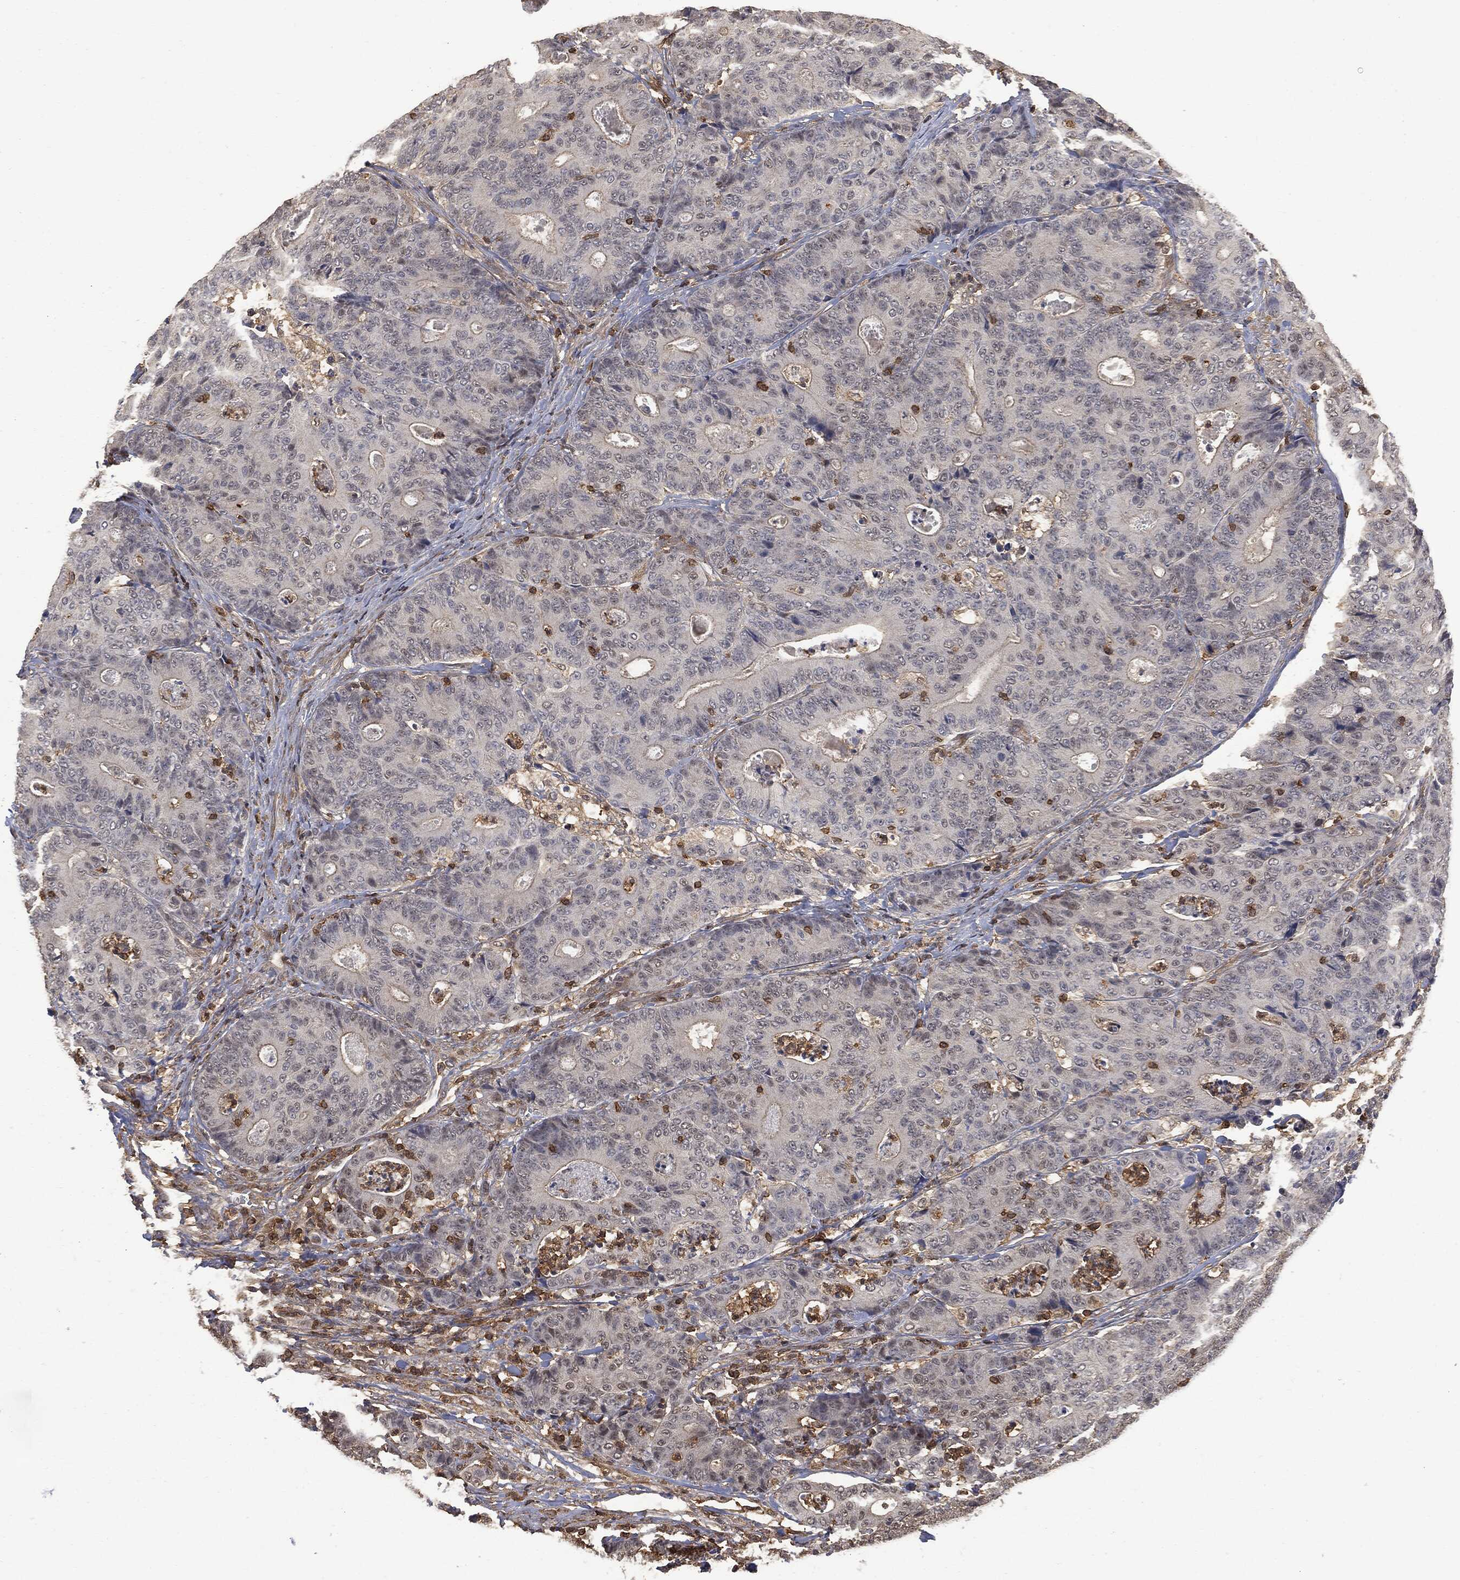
{"staining": {"intensity": "moderate", "quantity": "<25%", "location": "nuclear"}, "tissue": "colorectal cancer", "cell_type": "Tumor cells", "image_type": "cancer", "snomed": [{"axis": "morphology", "description": "Adenocarcinoma, NOS"}, {"axis": "topography", "description": "Colon"}], "caption": "This is an image of immunohistochemistry (IHC) staining of colorectal cancer (adenocarcinoma), which shows moderate positivity in the nuclear of tumor cells.", "gene": "PSMB10", "patient": {"sex": "male", "age": 70}}